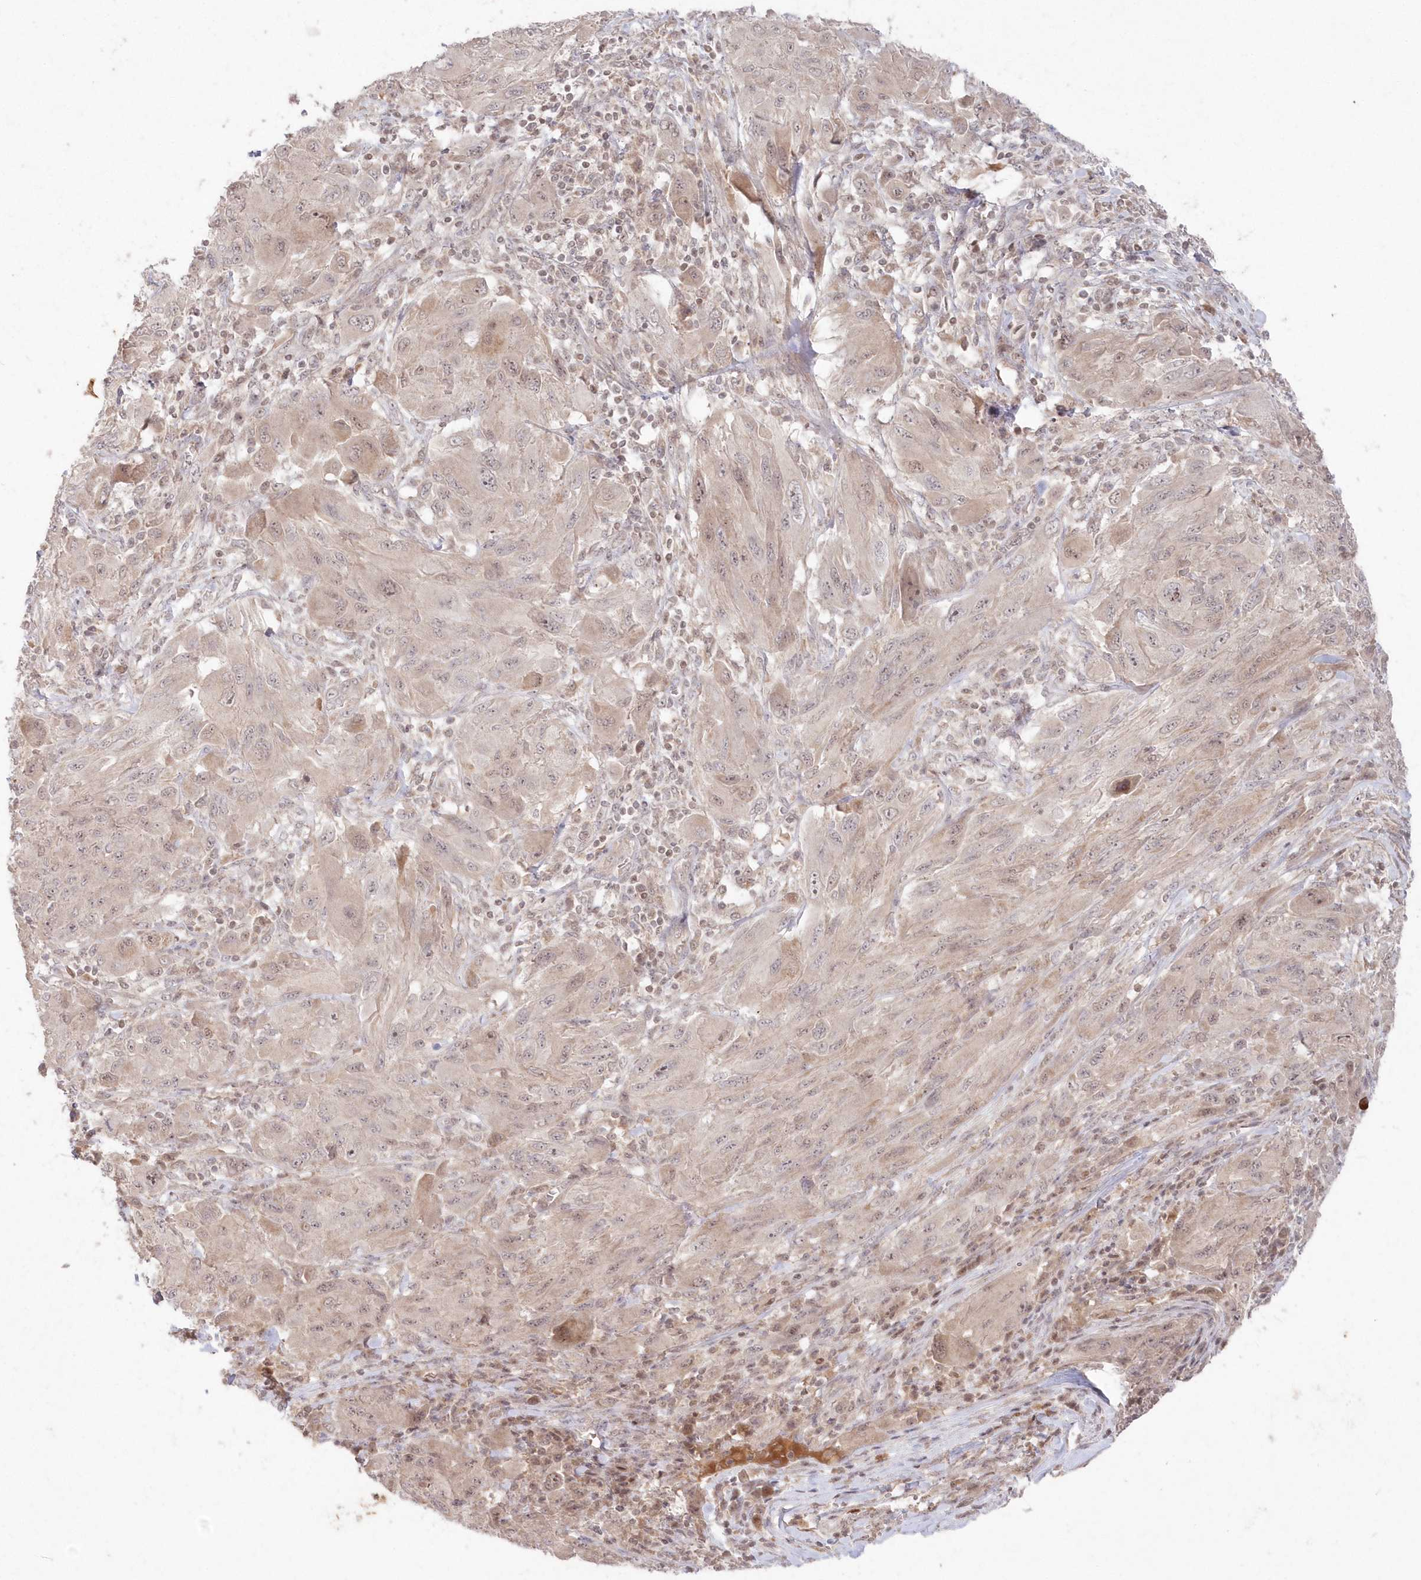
{"staining": {"intensity": "weak", "quantity": "<25%", "location": "nuclear"}, "tissue": "melanoma", "cell_type": "Tumor cells", "image_type": "cancer", "snomed": [{"axis": "morphology", "description": "Malignant melanoma, NOS"}, {"axis": "topography", "description": "Skin"}], "caption": "DAB immunohistochemical staining of malignant melanoma demonstrates no significant expression in tumor cells.", "gene": "ASCC1", "patient": {"sex": "female", "age": 91}}